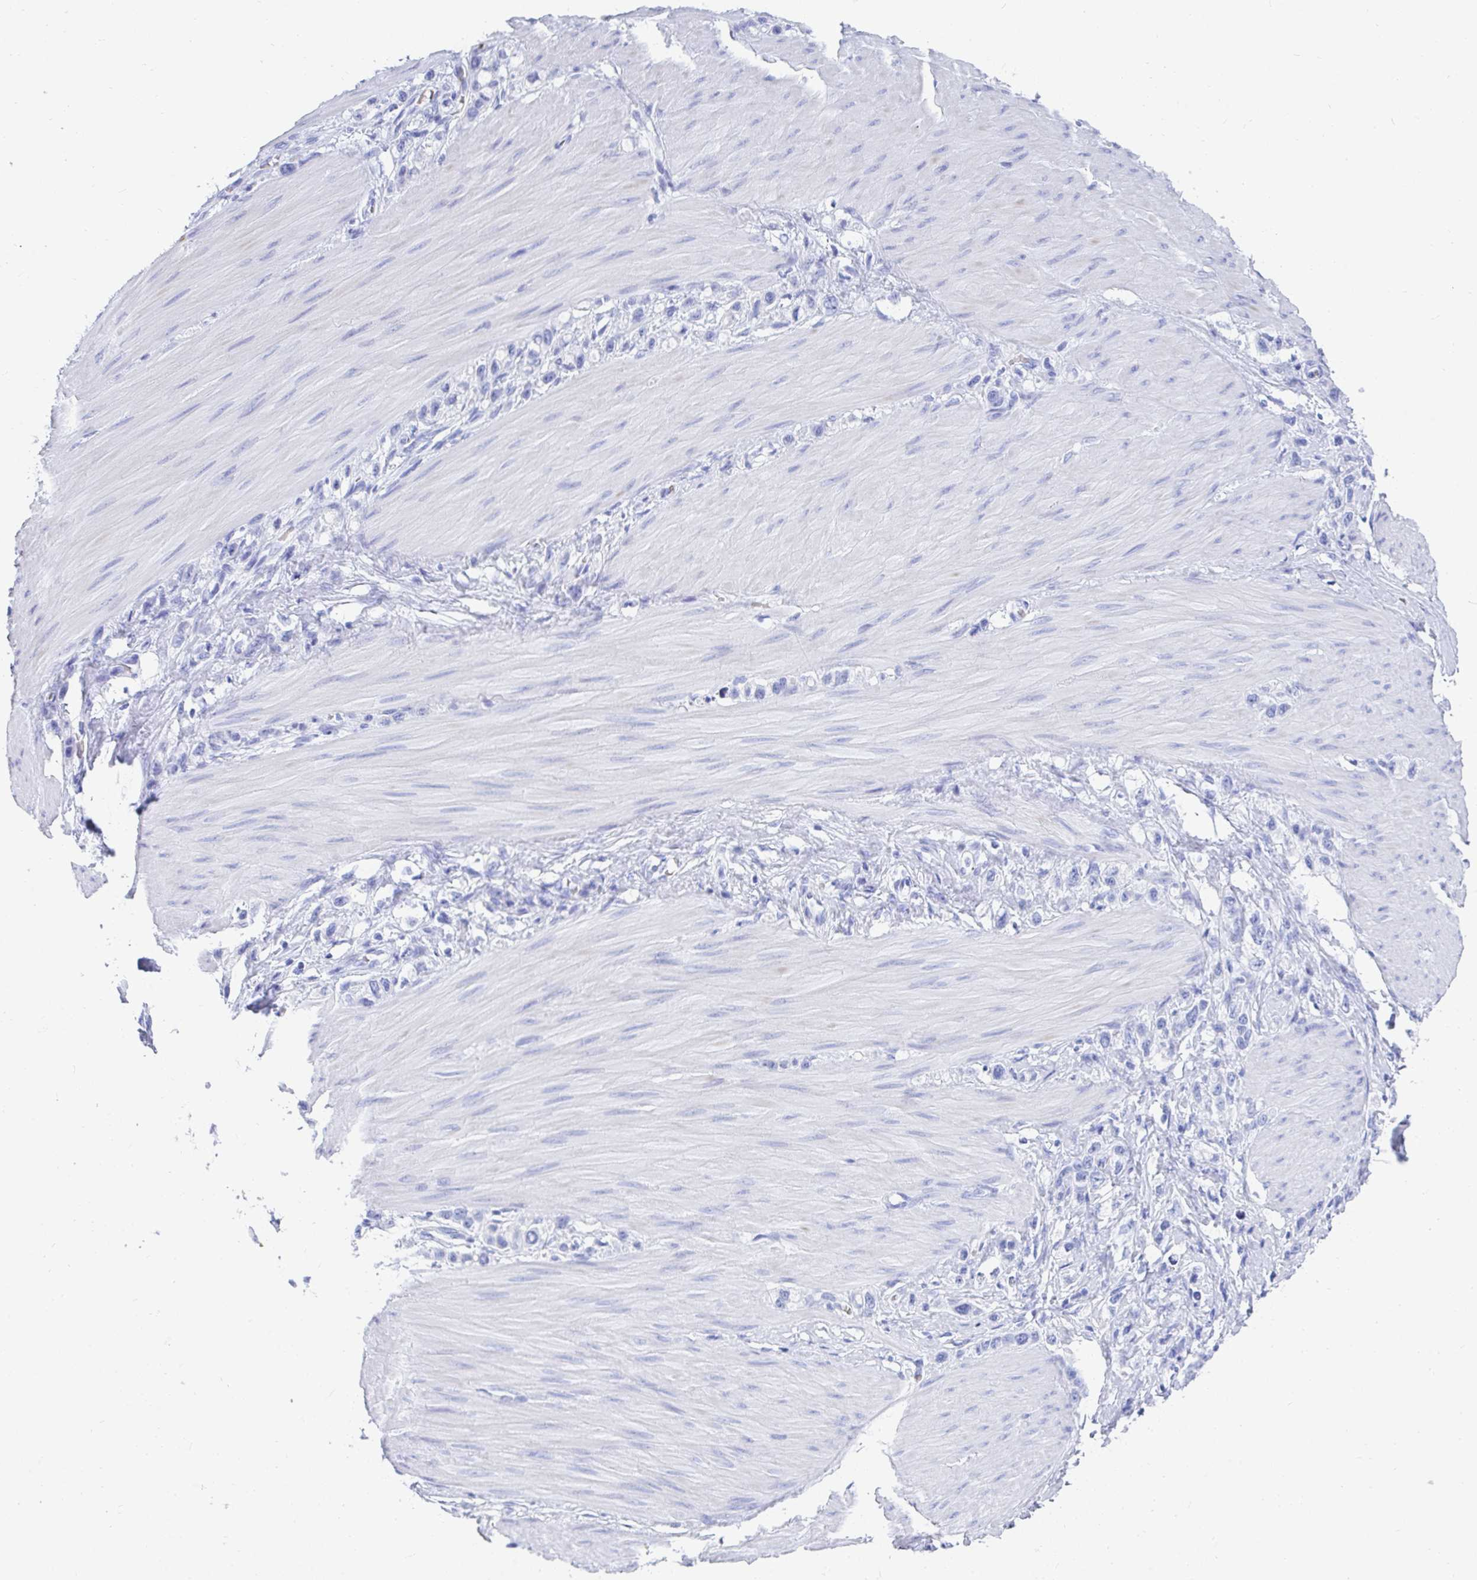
{"staining": {"intensity": "negative", "quantity": "none", "location": "none"}, "tissue": "stomach cancer", "cell_type": "Tumor cells", "image_type": "cancer", "snomed": [{"axis": "morphology", "description": "Adenocarcinoma, NOS"}, {"axis": "topography", "description": "Stomach"}], "caption": "Immunohistochemical staining of stomach cancer shows no significant positivity in tumor cells. The staining is performed using DAB (3,3'-diaminobenzidine) brown chromogen with nuclei counter-stained in using hematoxylin.", "gene": "MROH2B", "patient": {"sex": "female", "age": 65}}